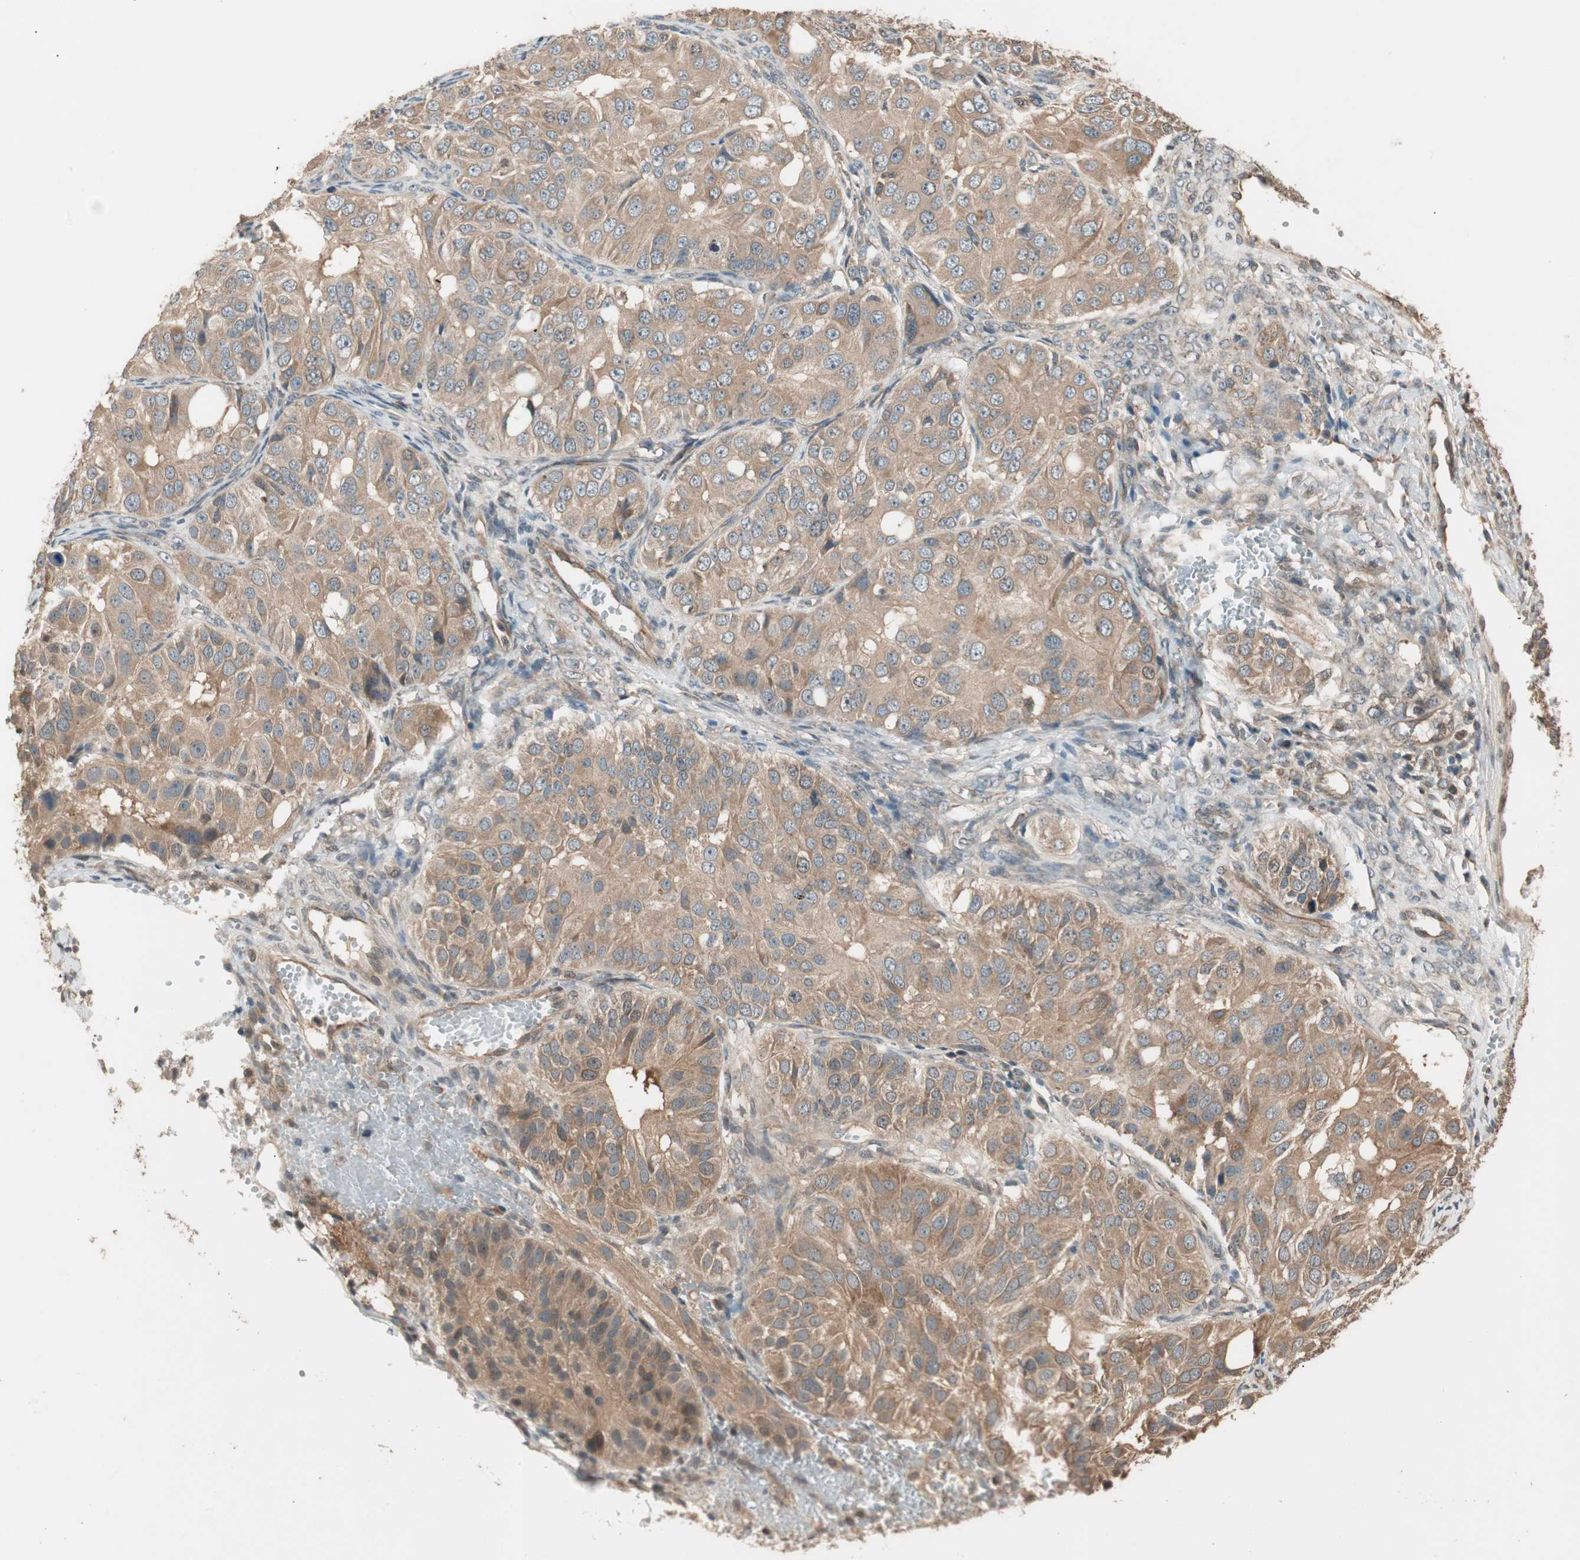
{"staining": {"intensity": "weak", "quantity": ">75%", "location": "cytoplasmic/membranous"}, "tissue": "ovarian cancer", "cell_type": "Tumor cells", "image_type": "cancer", "snomed": [{"axis": "morphology", "description": "Carcinoma, endometroid"}, {"axis": "topography", "description": "Ovary"}], "caption": "A micrograph of endometroid carcinoma (ovarian) stained for a protein displays weak cytoplasmic/membranous brown staining in tumor cells. (DAB (3,3'-diaminobenzidine) = brown stain, brightfield microscopy at high magnification).", "gene": "ATP6AP2", "patient": {"sex": "female", "age": 51}}